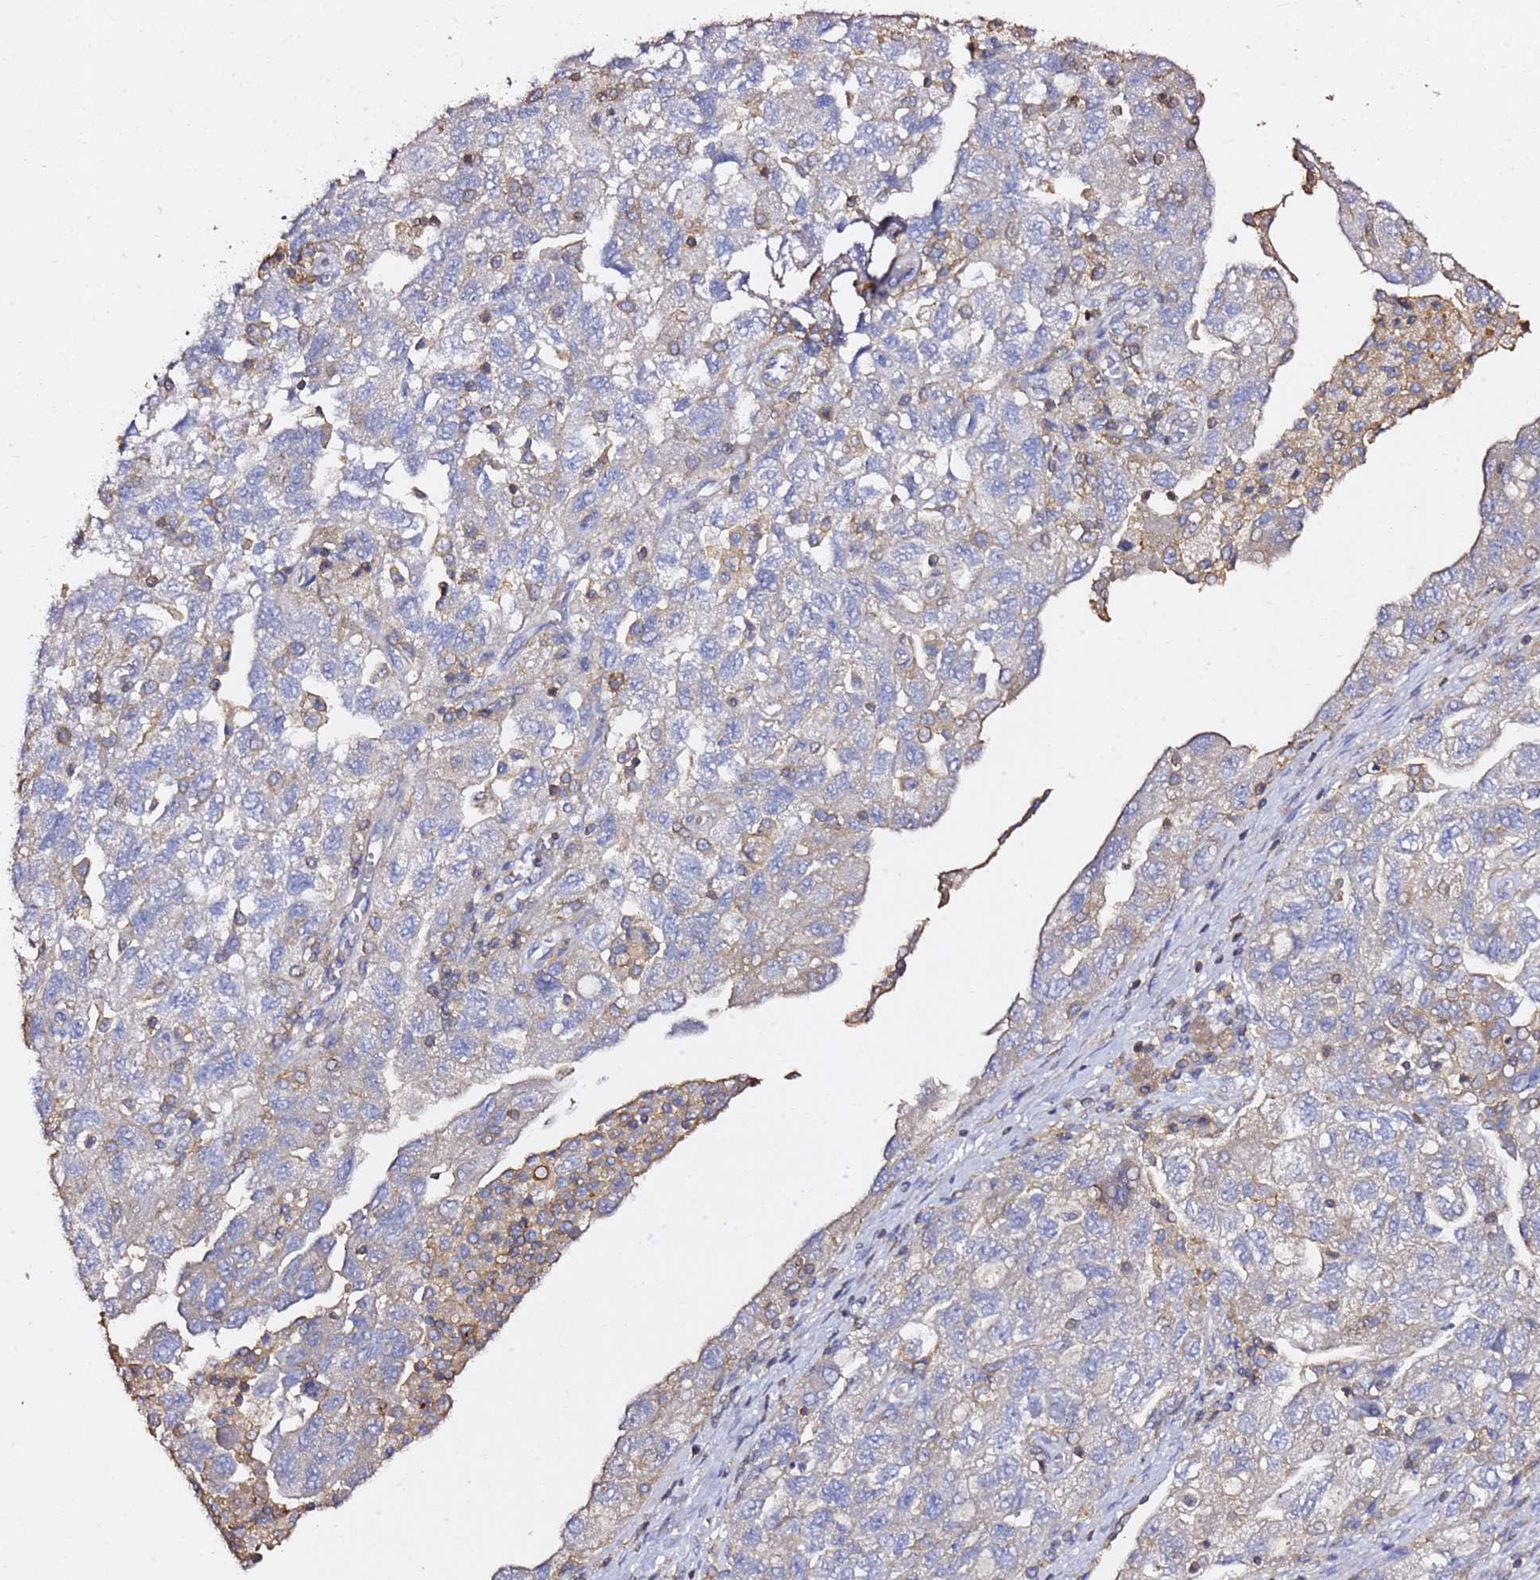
{"staining": {"intensity": "negative", "quantity": "none", "location": "none"}, "tissue": "ovarian cancer", "cell_type": "Tumor cells", "image_type": "cancer", "snomed": [{"axis": "morphology", "description": "Carcinoma, NOS"}, {"axis": "morphology", "description": "Cystadenocarcinoma, serous, NOS"}, {"axis": "topography", "description": "Ovary"}], "caption": "Ovarian carcinoma was stained to show a protein in brown. There is no significant expression in tumor cells.", "gene": "ZFP36L2", "patient": {"sex": "female", "age": 69}}